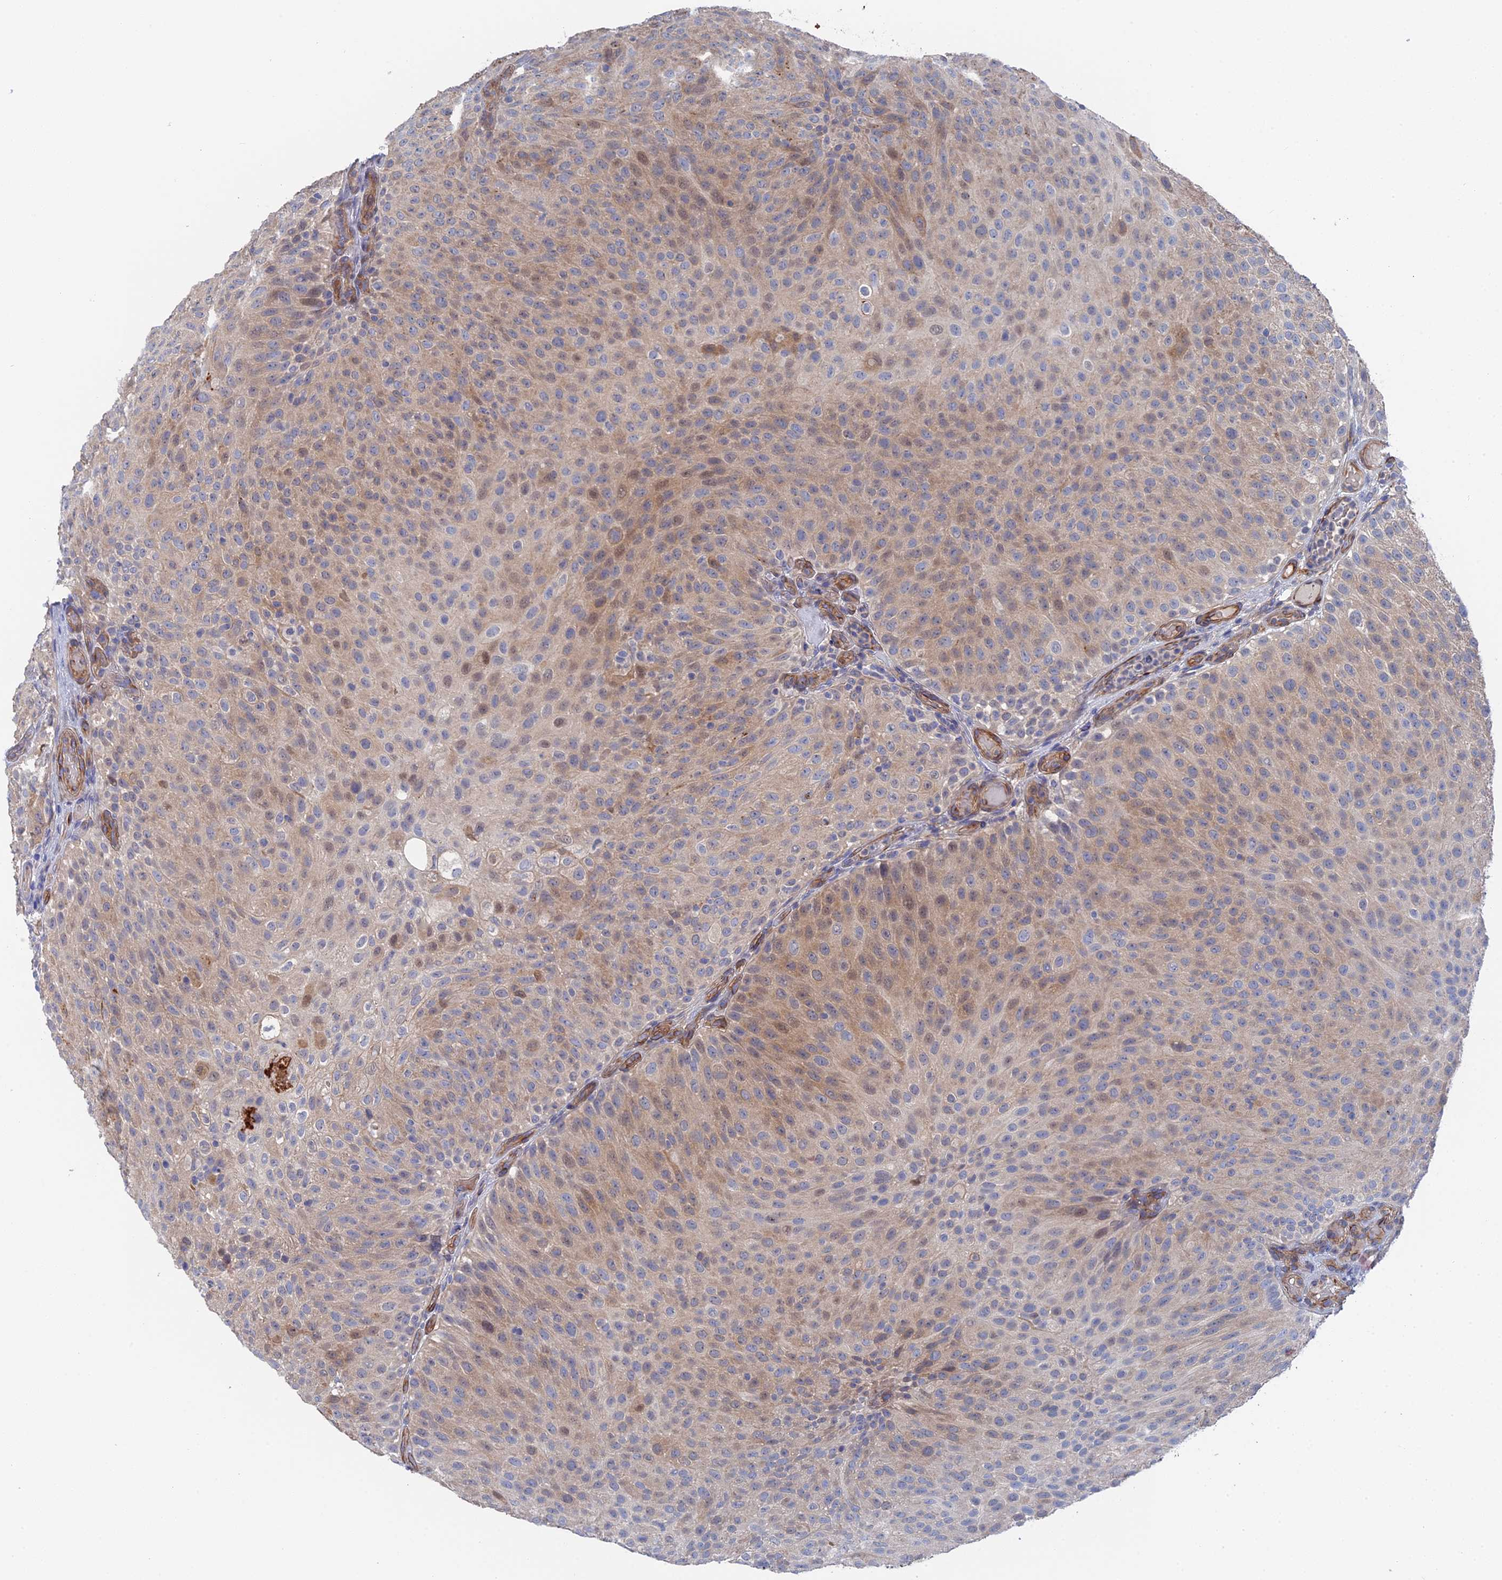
{"staining": {"intensity": "weak", "quantity": "25%-75%", "location": "cytoplasmic/membranous"}, "tissue": "urothelial cancer", "cell_type": "Tumor cells", "image_type": "cancer", "snomed": [{"axis": "morphology", "description": "Urothelial carcinoma, Low grade"}, {"axis": "topography", "description": "Urinary bladder"}], "caption": "Immunohistochemistry (IHC) photomicrograph of neoplastic tissue: low-grade urothelial carcinoma stained using immunohistochemistry (IHC) shows low levels of weak protein expression localized specifically in the cytoplasmic/membranous of tumor cells, appearing as a cytoplasmic/membranous brown color.", "gene": "MTHFSD", "patient": {"sex": "male", "age": 78}}